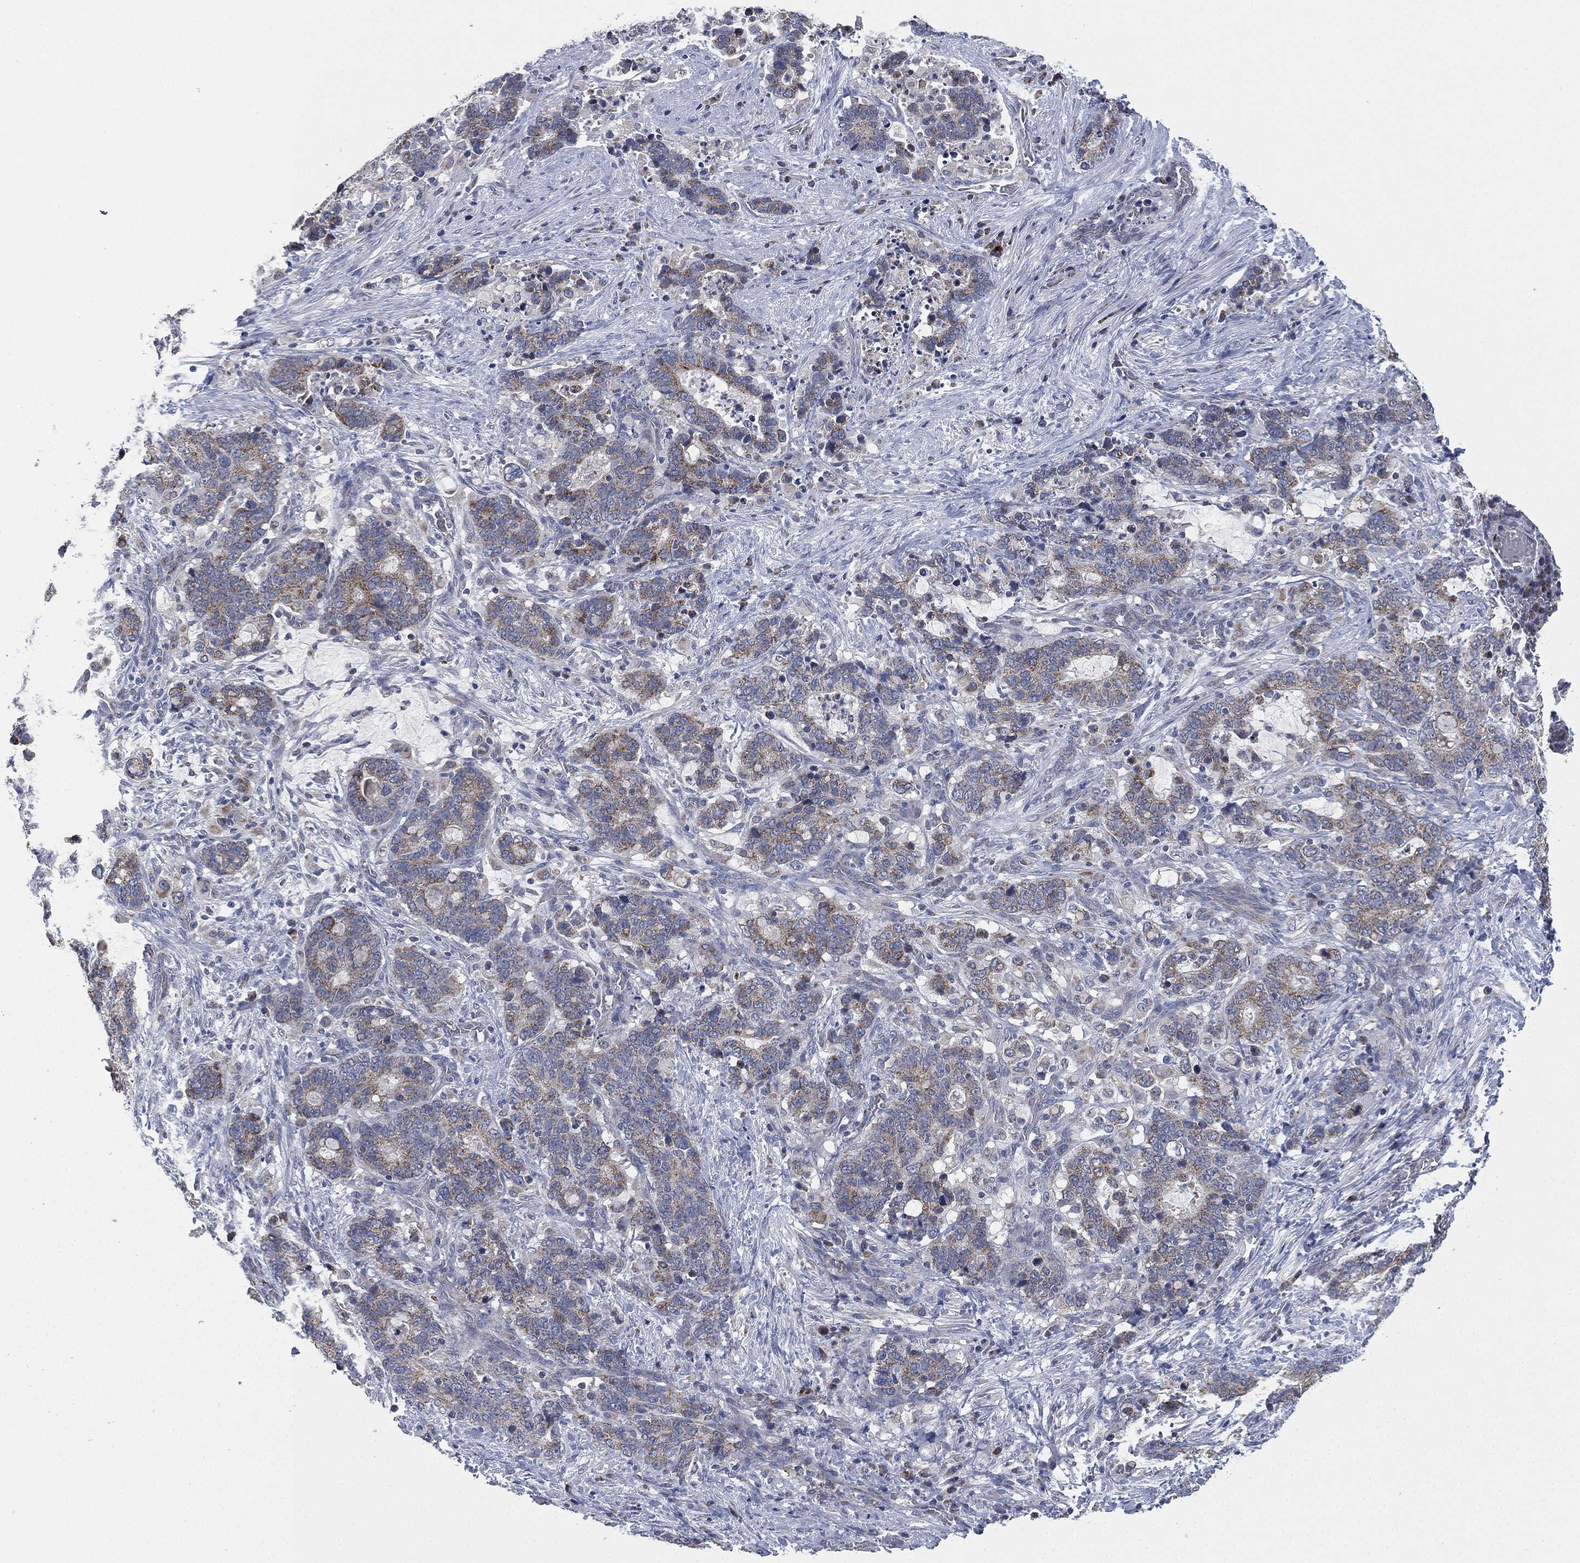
{"staining": {"intensity": "moderate", "quantity": "25%-75%", "location": "cytoplasmic/membranous"}, "tissue": "stomach cancer", "cell_type": "Tumor cells", "image_type": "cancer", "snomed": [{"axis": "morphology", "description": "Normal tissue, NOS"}, {"axis": "morphology", "description": "Adenocarcinoma, NOS"}, {"axis": "topography", "description": "Stomach"}], "caption": "Immunohistochemical staining of stomach adenocarcinoma reveals medium levels of moderate cytoplasmic/membranous protein positivity in approximately 25%-75% of tumor cells.", "gene": "SIGLEC9", "patient": {"sex": "female", "age": 64}}